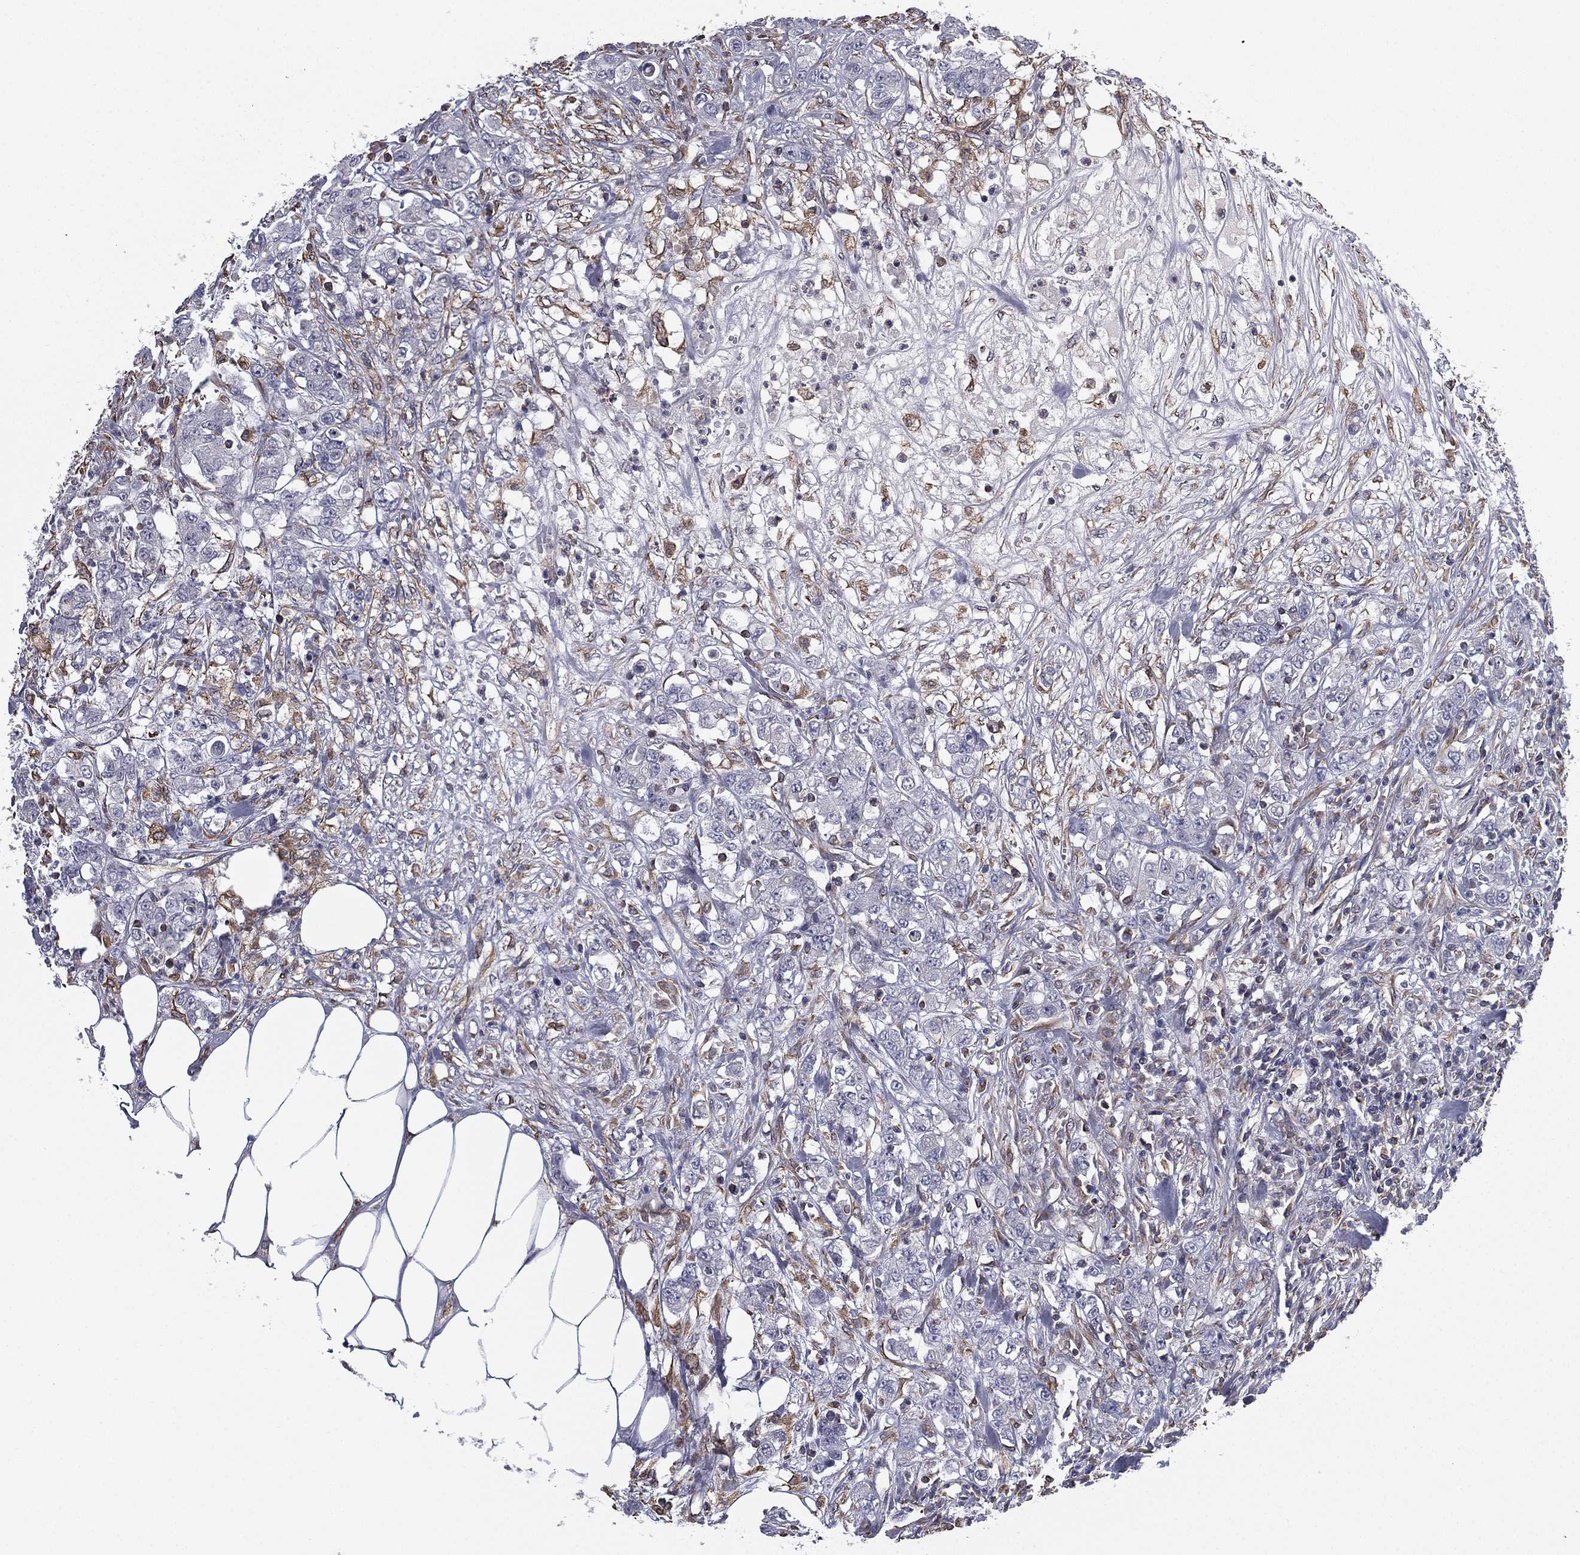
{"staining": {"intensity": "negative", "quantity": "none", "location": "none"}, "tissue": "colorectal cancer", "cell_type": "Tumor cells", "image_type": "cancer", "snomed": [{"axis": "morphology", "description": "Adenocarcinoma, NOS"}, {"axis": "topography", "description": "Colon"}], "caption": "High magnification brightfield microscopy of colorectal cancer (adenocarcinoma) stained with DAB (brown) and counterstained with hematoxylin (blue): tumor cells show no significant staining.", "gene": "SCUBE1", "patient": {"sex": "female", "age": 48}}